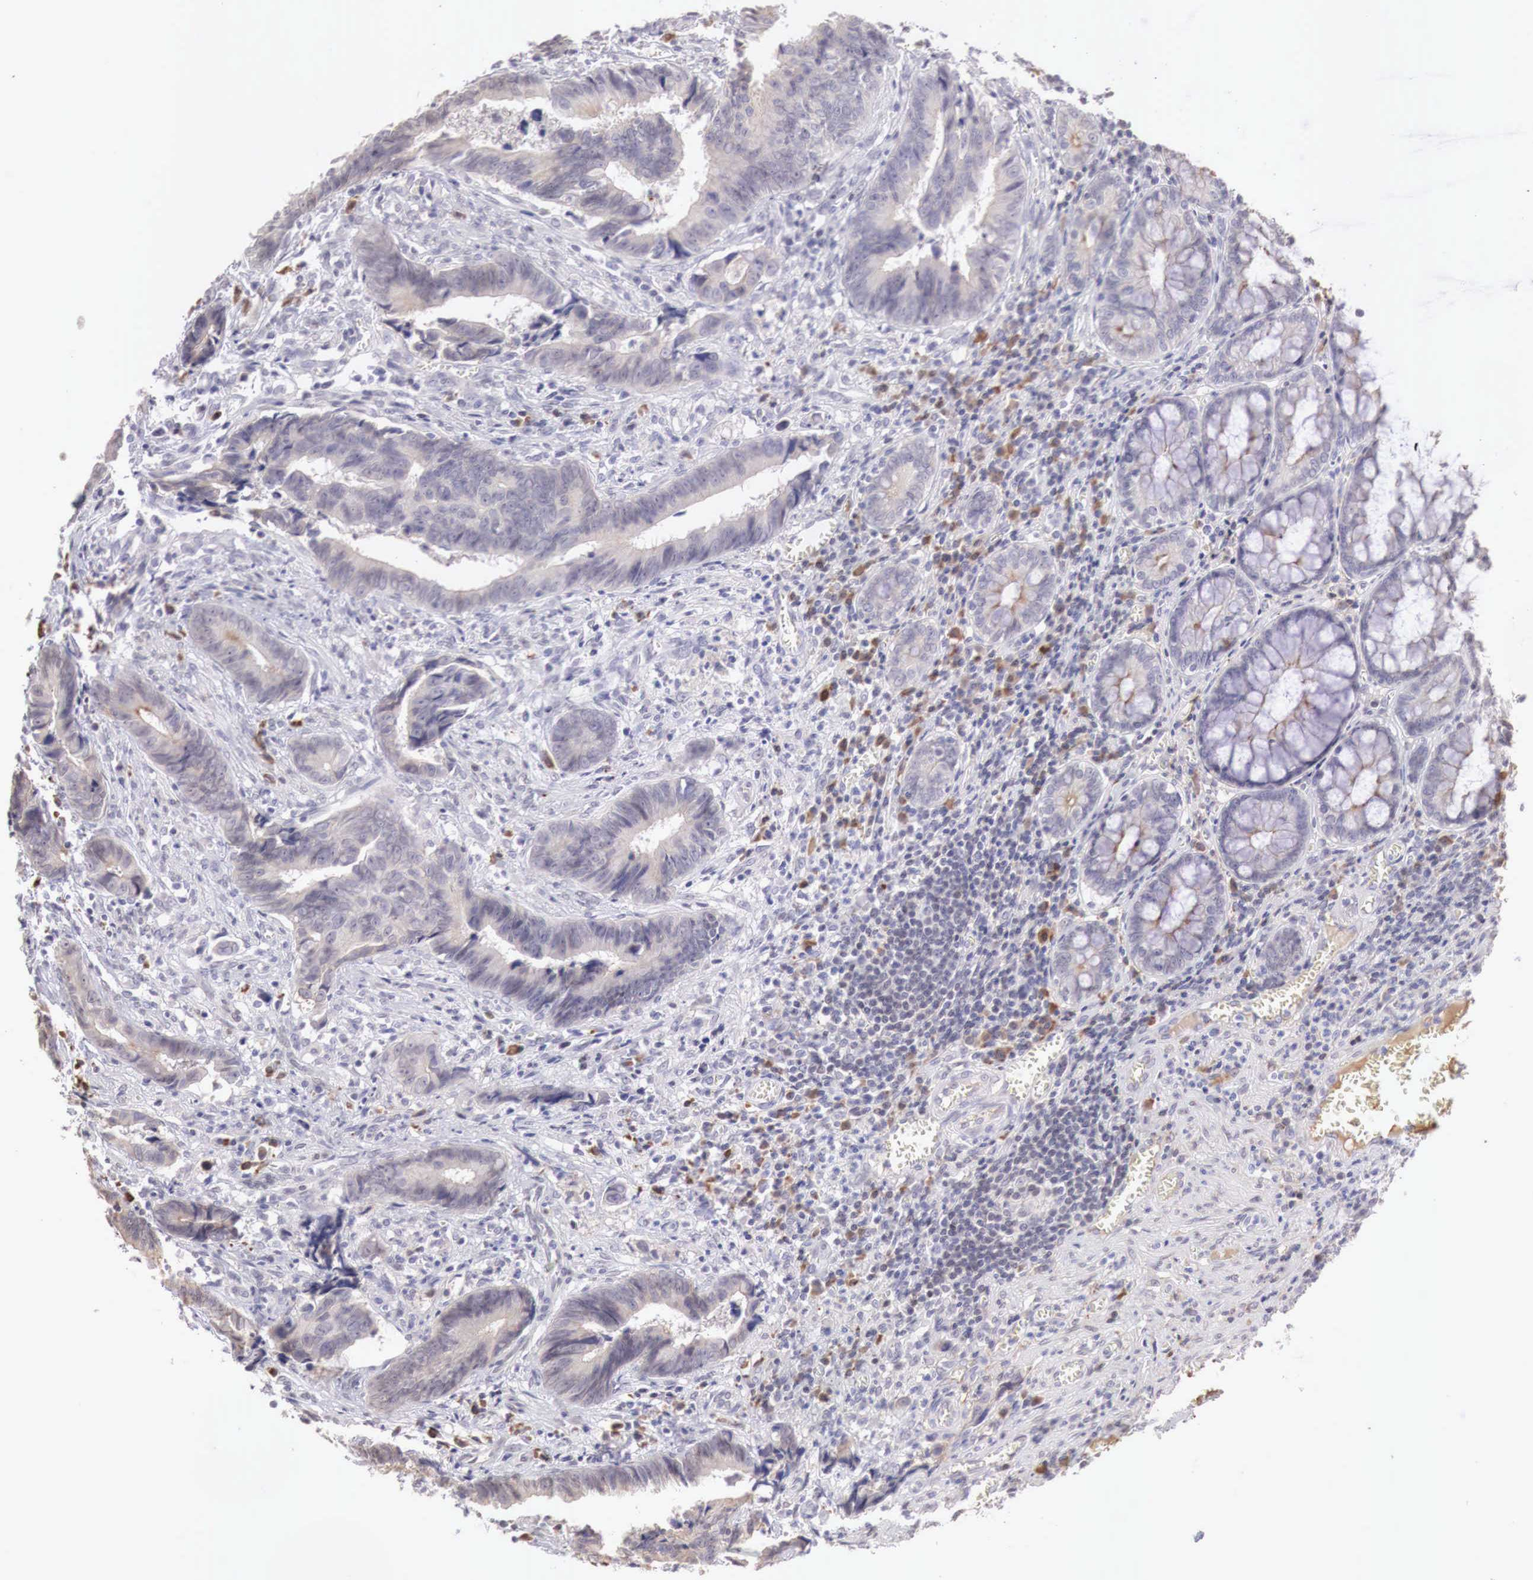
{"staining": {"intensity": "negative", "quantity": "none", "location": "none"}, "tissue": "colorectal cancer", "cell_type": "Tumor cells", "image_type": "cancer", "snomed": [{"axis": "morphology", "description": "Adenocarcinoma, NOS"}, {"axis": "topography", "description": "Rectum"}], "caption": "DAB (3,3'-diaminobenzidine) immunohistochemical staining of human adenocarcinoma (colorectal) reveals no significant expression in tumor cells.", "gene": "XPNPEP2", "patient": {"sex": "female", "age": 98}}